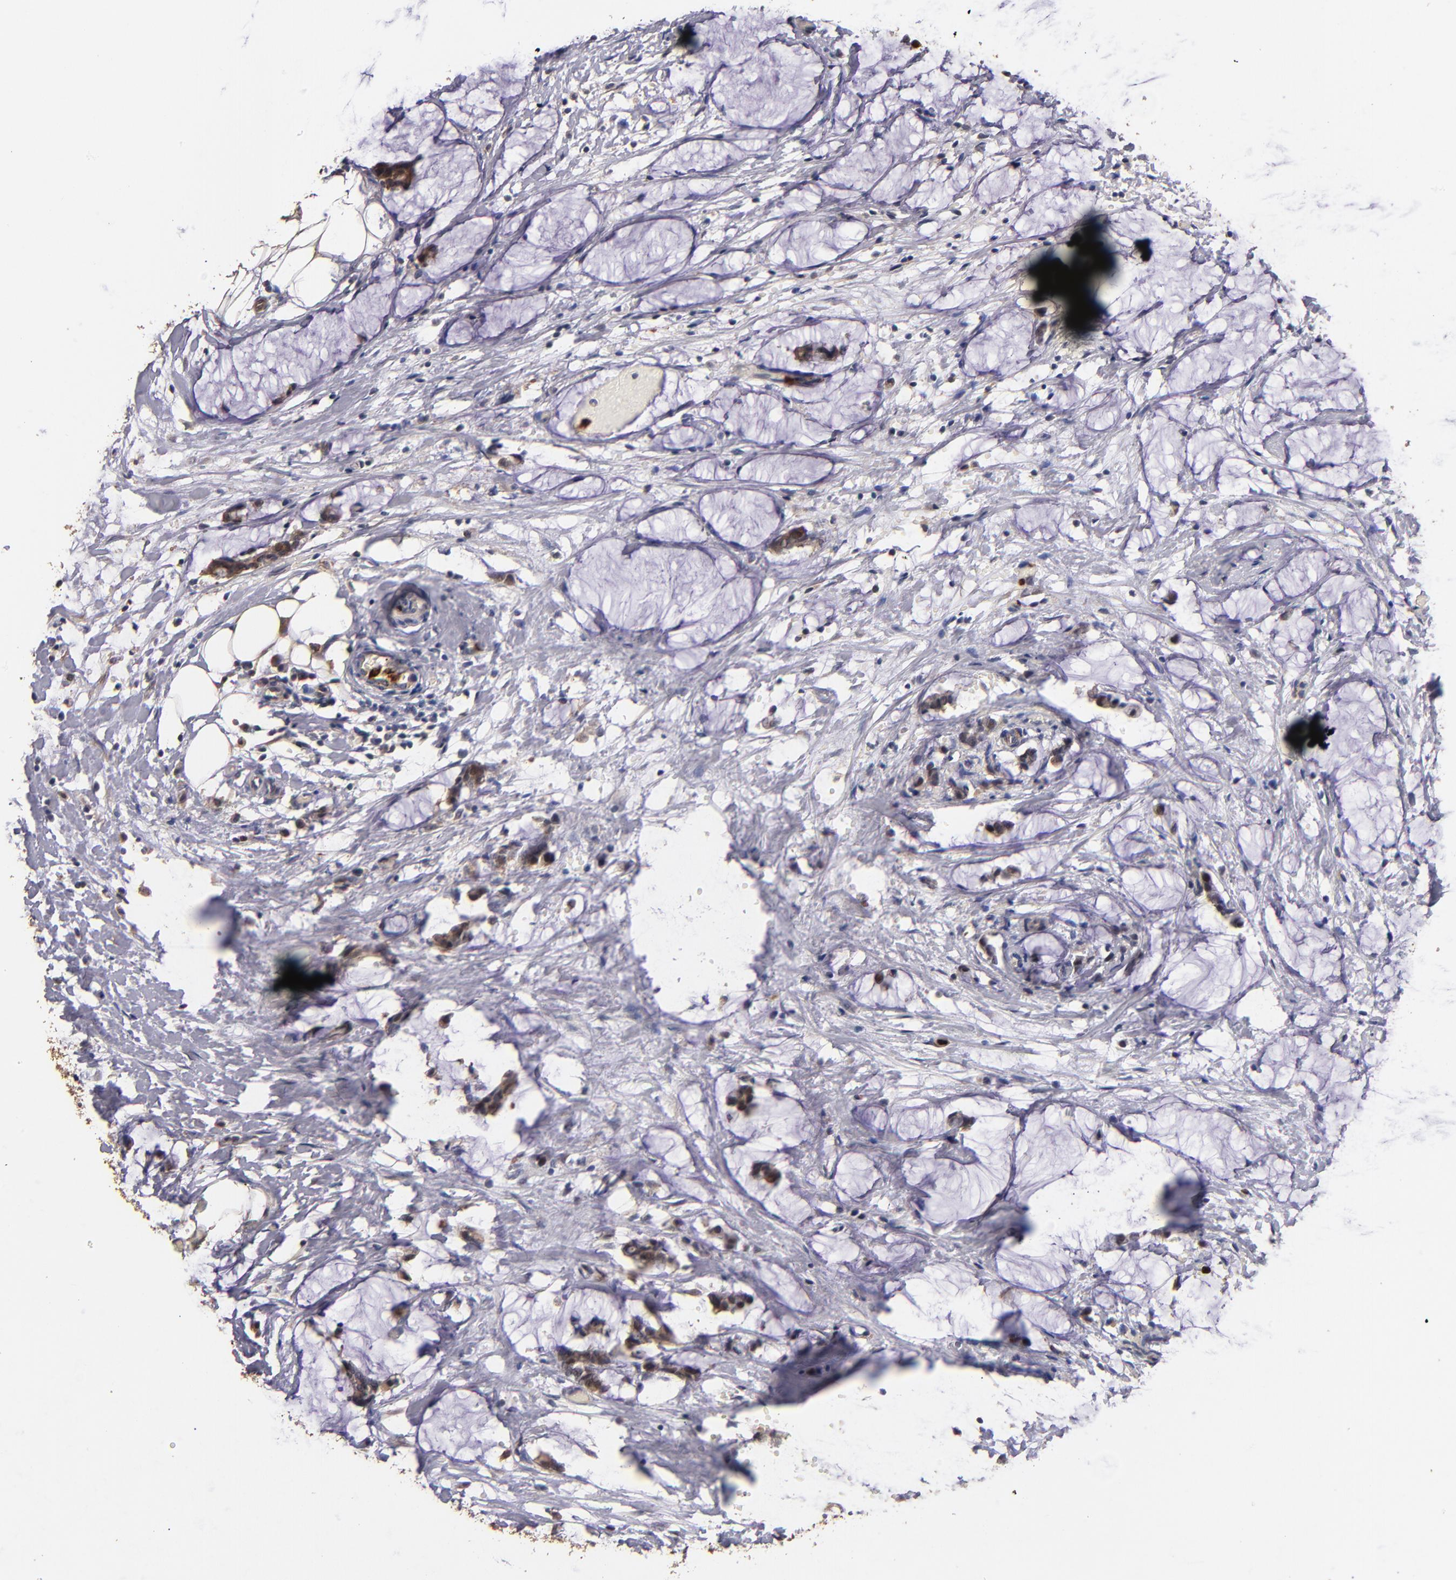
{"staining": {"intensity": "weak", "quantity": "<25%", "location": "cytoplasmic/membranous"}, "tissue": "colorectal cancer", "cell_type": "Tumor cells", "image_type": "cancer", "snomed": [{"axis": "morphology", "description": "Adenocarcinoma, NOS"}, {"axis": "topography", "description": "Colon"}], "caption": "An image of colorectal cancer stained for a protein displays no brown staining in tumor cells.", "gene": "TTLL12", "patient": {"sex": "male", "age": 14}}